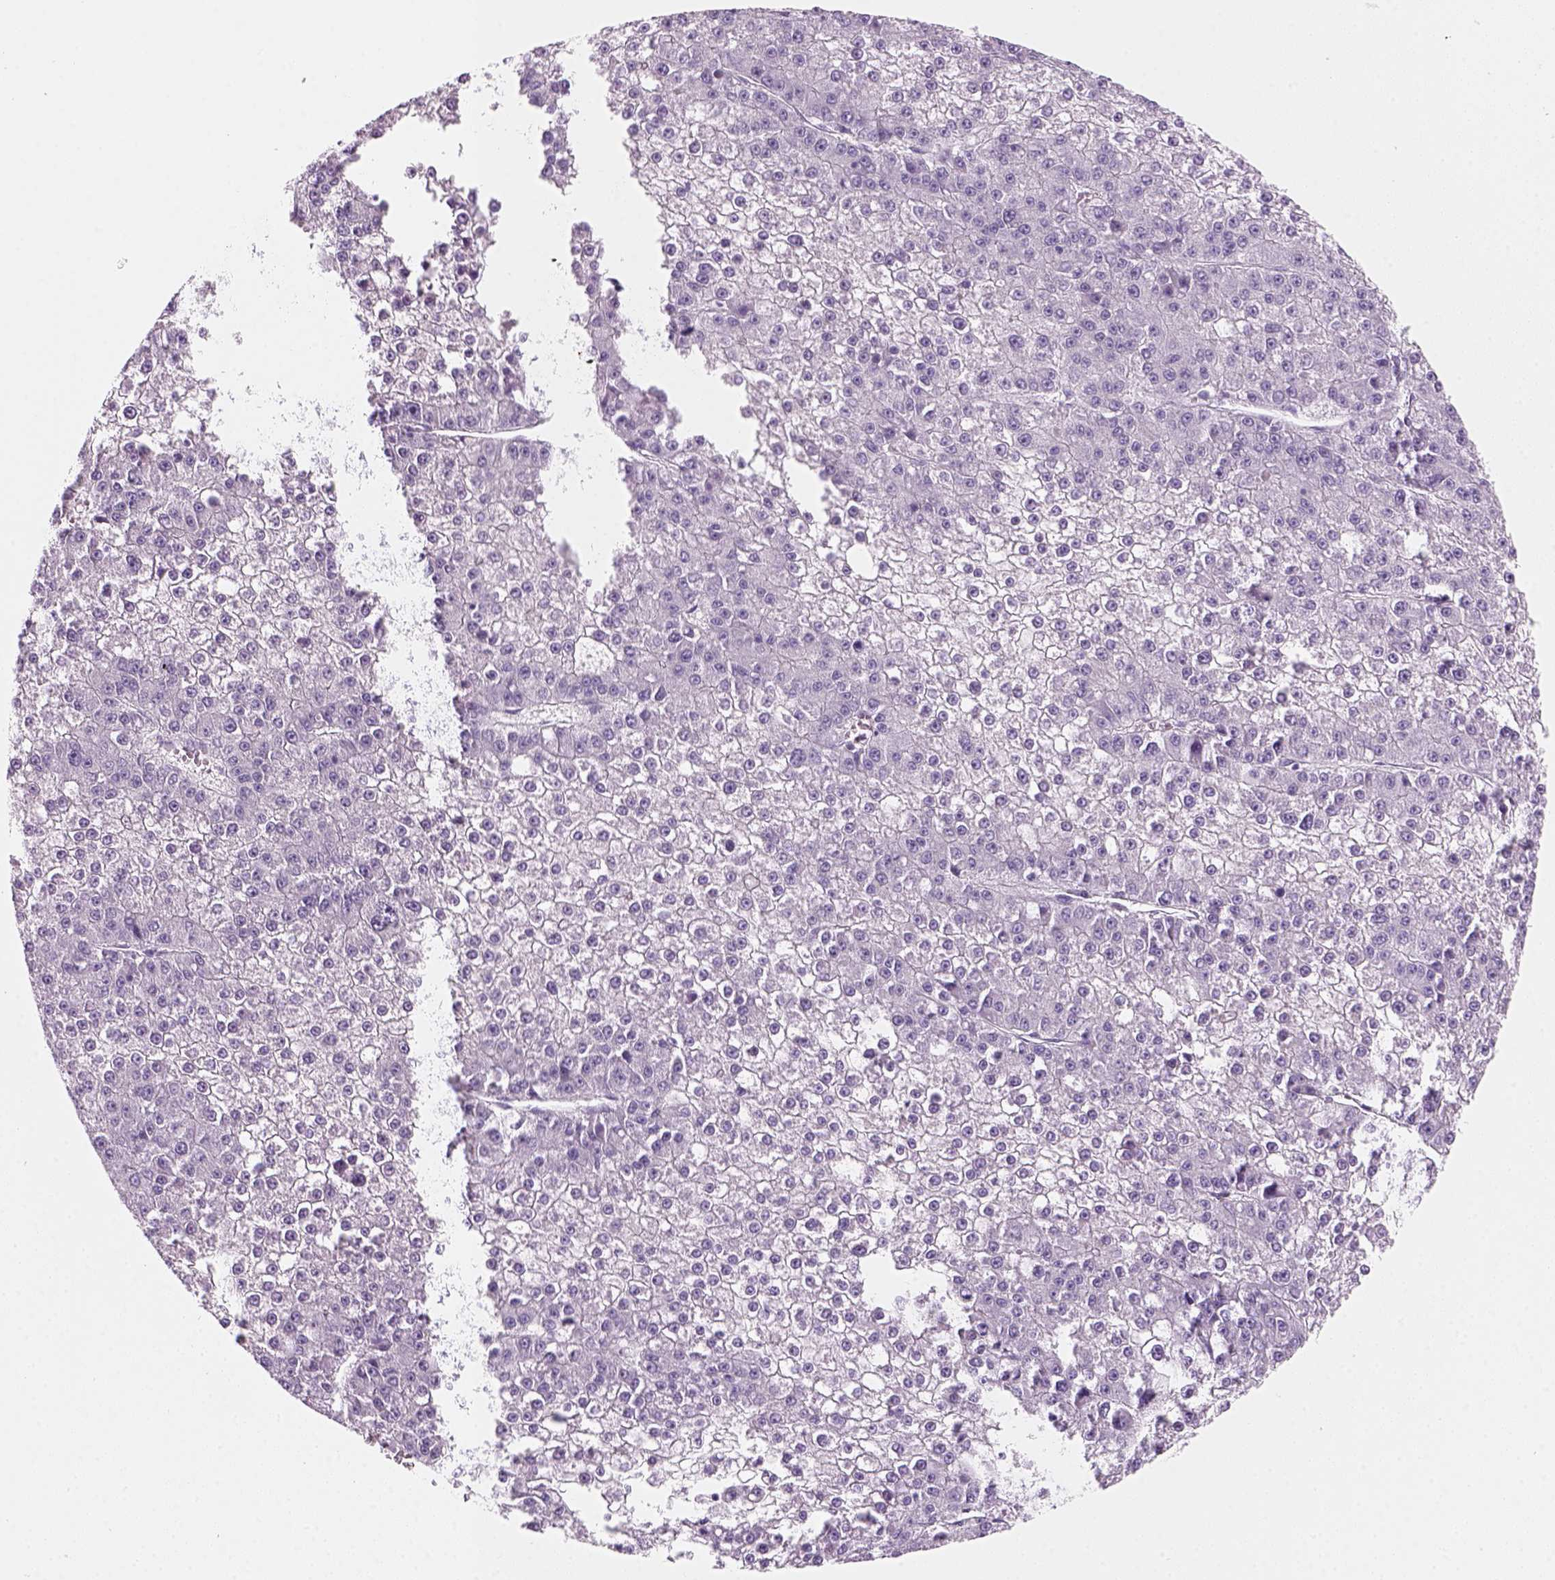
{"staining": {"intensity": "negative", "quantity": "none", "location": "none"}, "tissue": "liver cancer", "cell_type": "Tumor cells", "image_type": "cancer", "snomed": [{"axis": "morphology", "description": "Carcinoma, Hepatocellular, NOS"}, {"axis": "topography", "description": "Liver"}], "caption": "An IHC micrograph of hepatocellular carcinoma (liver) is shown. There is no staining in tumor cells of hepatocellular carcinoma (liver).", "gene": "KRTAP11-1", "patient": {"sex": "female", "age": 73}}